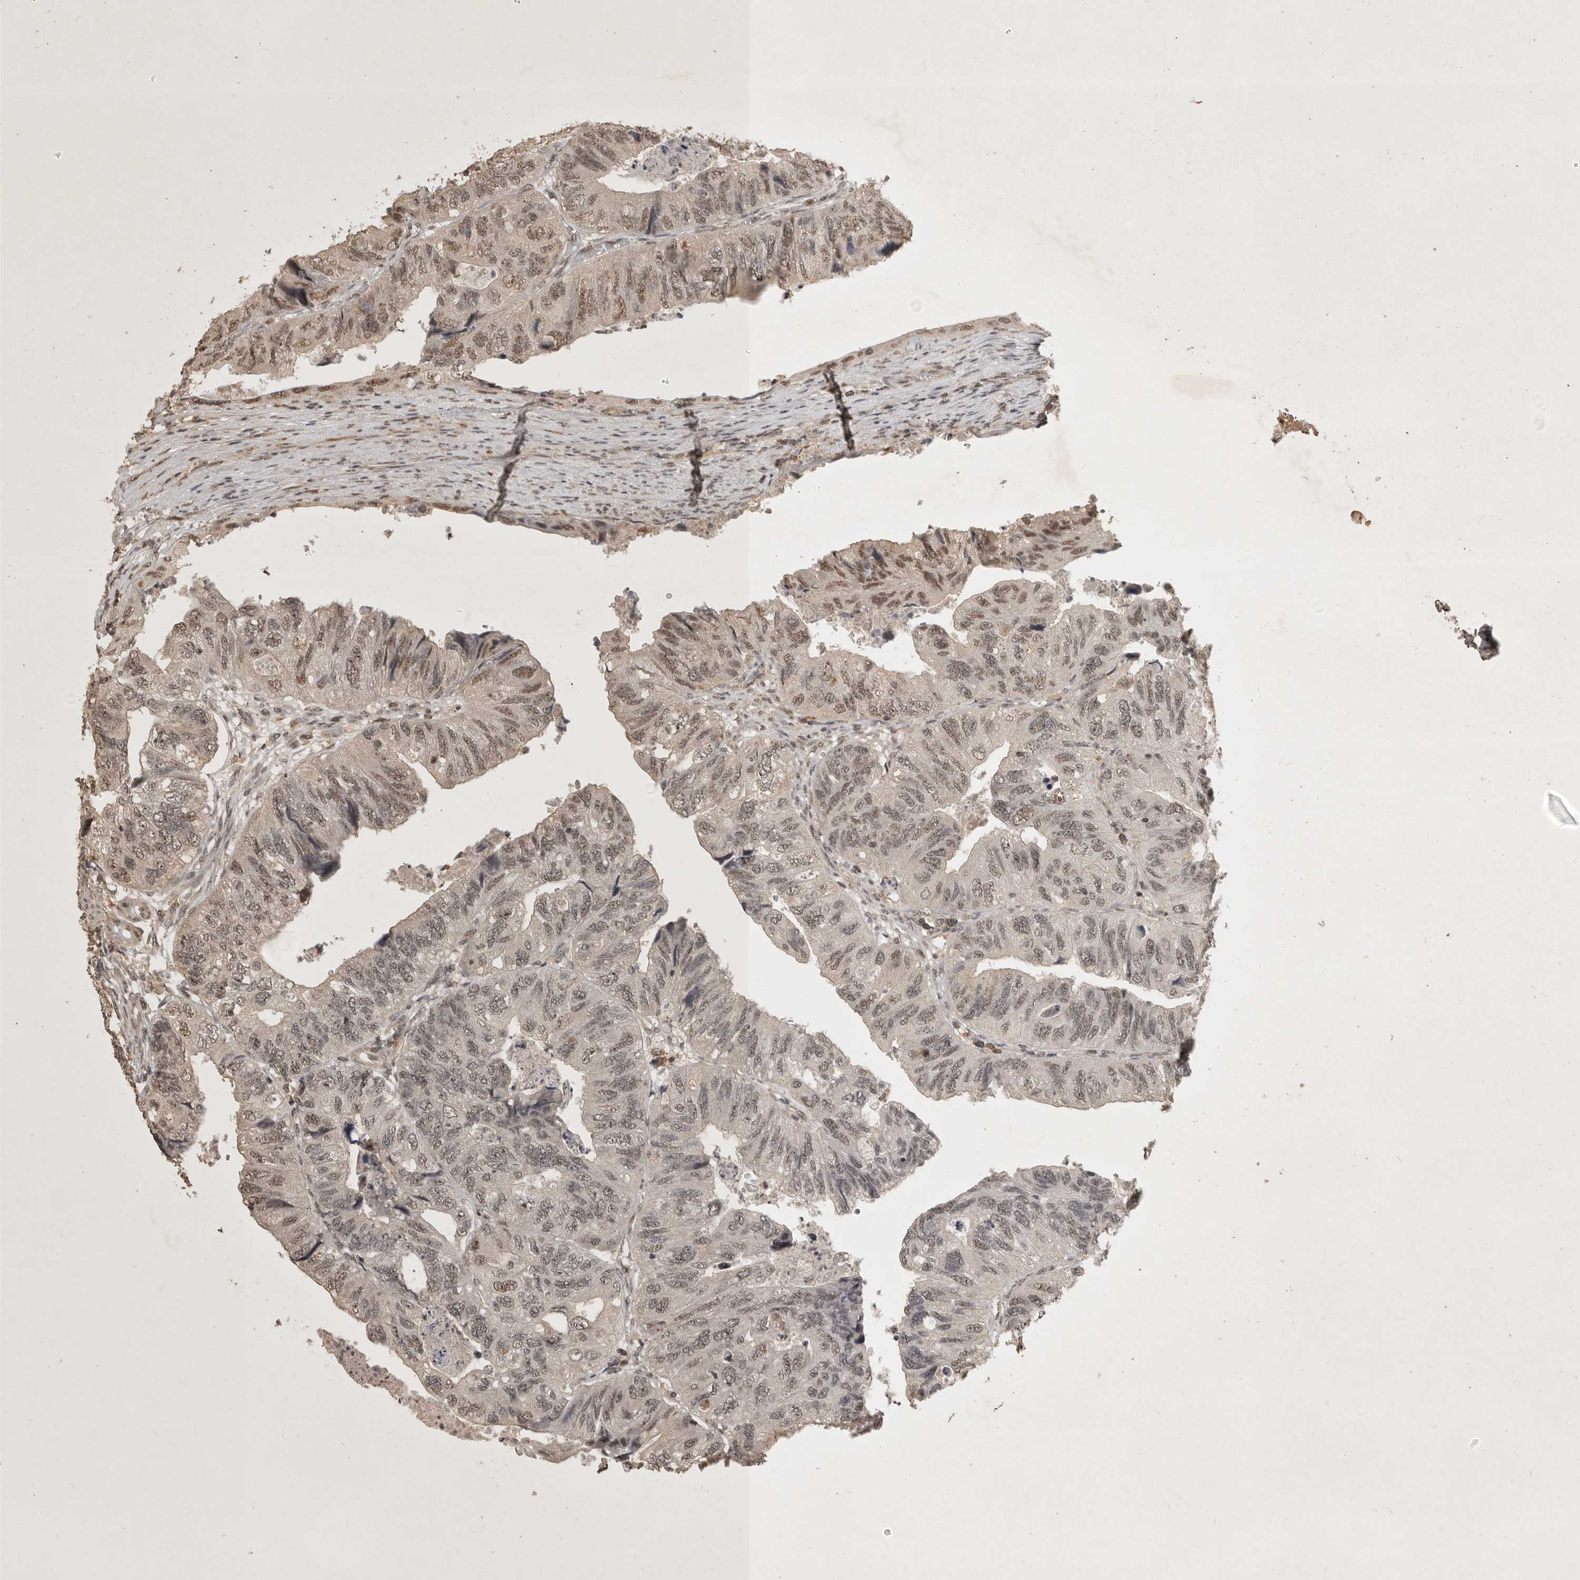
{"staining": {"intensity": "moderate", "quantity": ">75%", "location": "nuclear"}, "tissue": "colorectal cancer", "cell_type": "Tumor cells", "image_type": "cancer", "snomed": [{"axis": "morphology", "description": "Adenocarcinoma, NOS"}, {"axis": "topography", "description": "Rectum"}], "caption": "This histopathology image displays immunohistochemistry staining of colorectal adenocarcinoma, with medium moderate nuclear positivity in approximately >75% of tumor cells.", "gene": "CBLL1", "patient": {"sex": "male", "age": 63}}